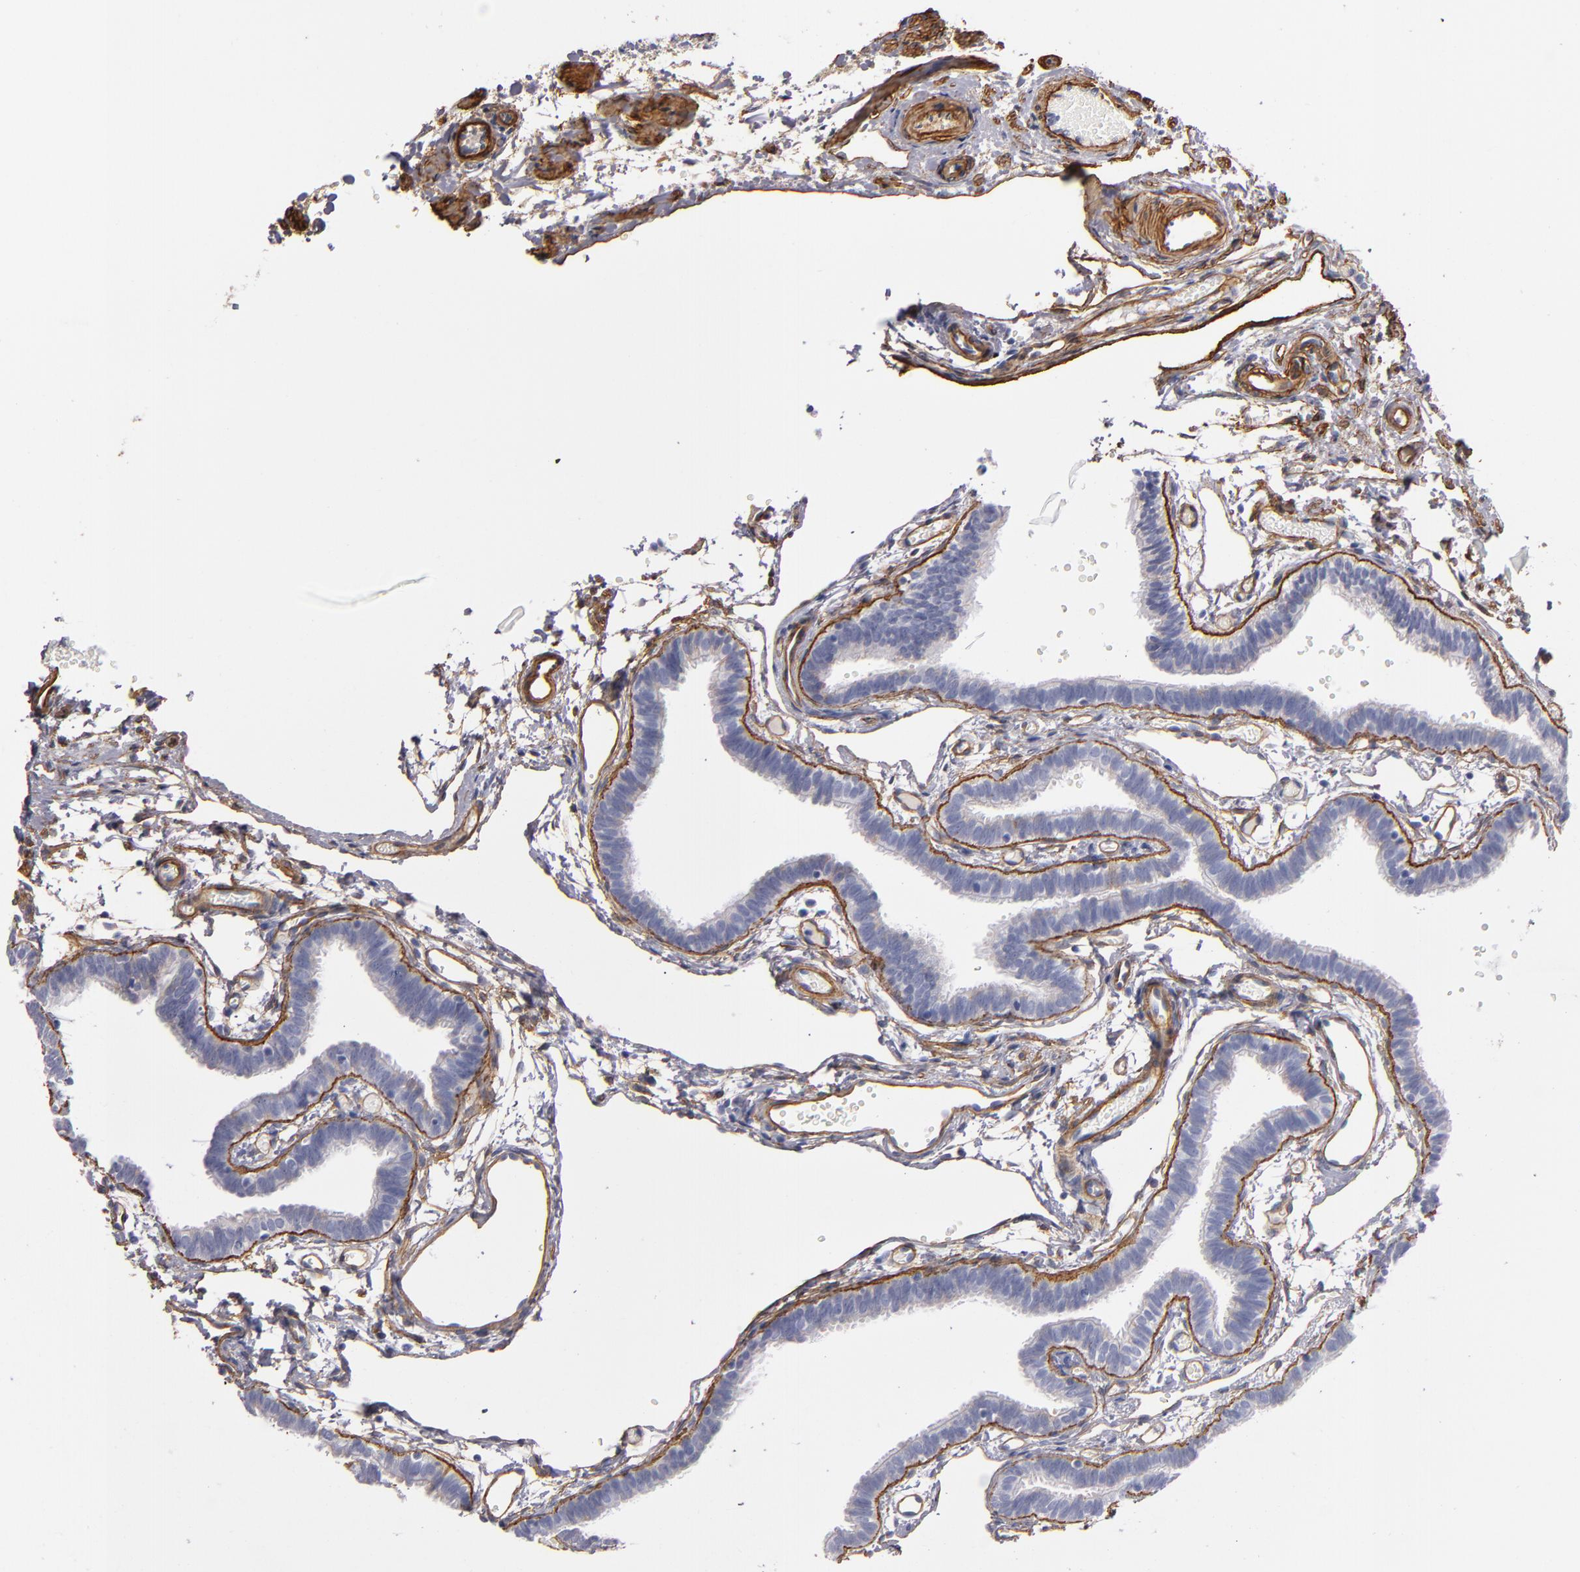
{"staining": {"intensity": "negative", "quantity": "none", "location": "none"}, "tissue": "fallopian tube", "cell_type": "Glandular cells", "image_type": "normal", "snomed": [{"axis": "morphology", "description": "Normal tissue, NOS"}, {"axis": "topography", "description": "Fallopian tube"}], "caption": "The histopathology image reveals no staining of glandular cells in normal fallopian tube.", "gene": "LAMC1", "patient": {"sex": "female", "age": 29}}